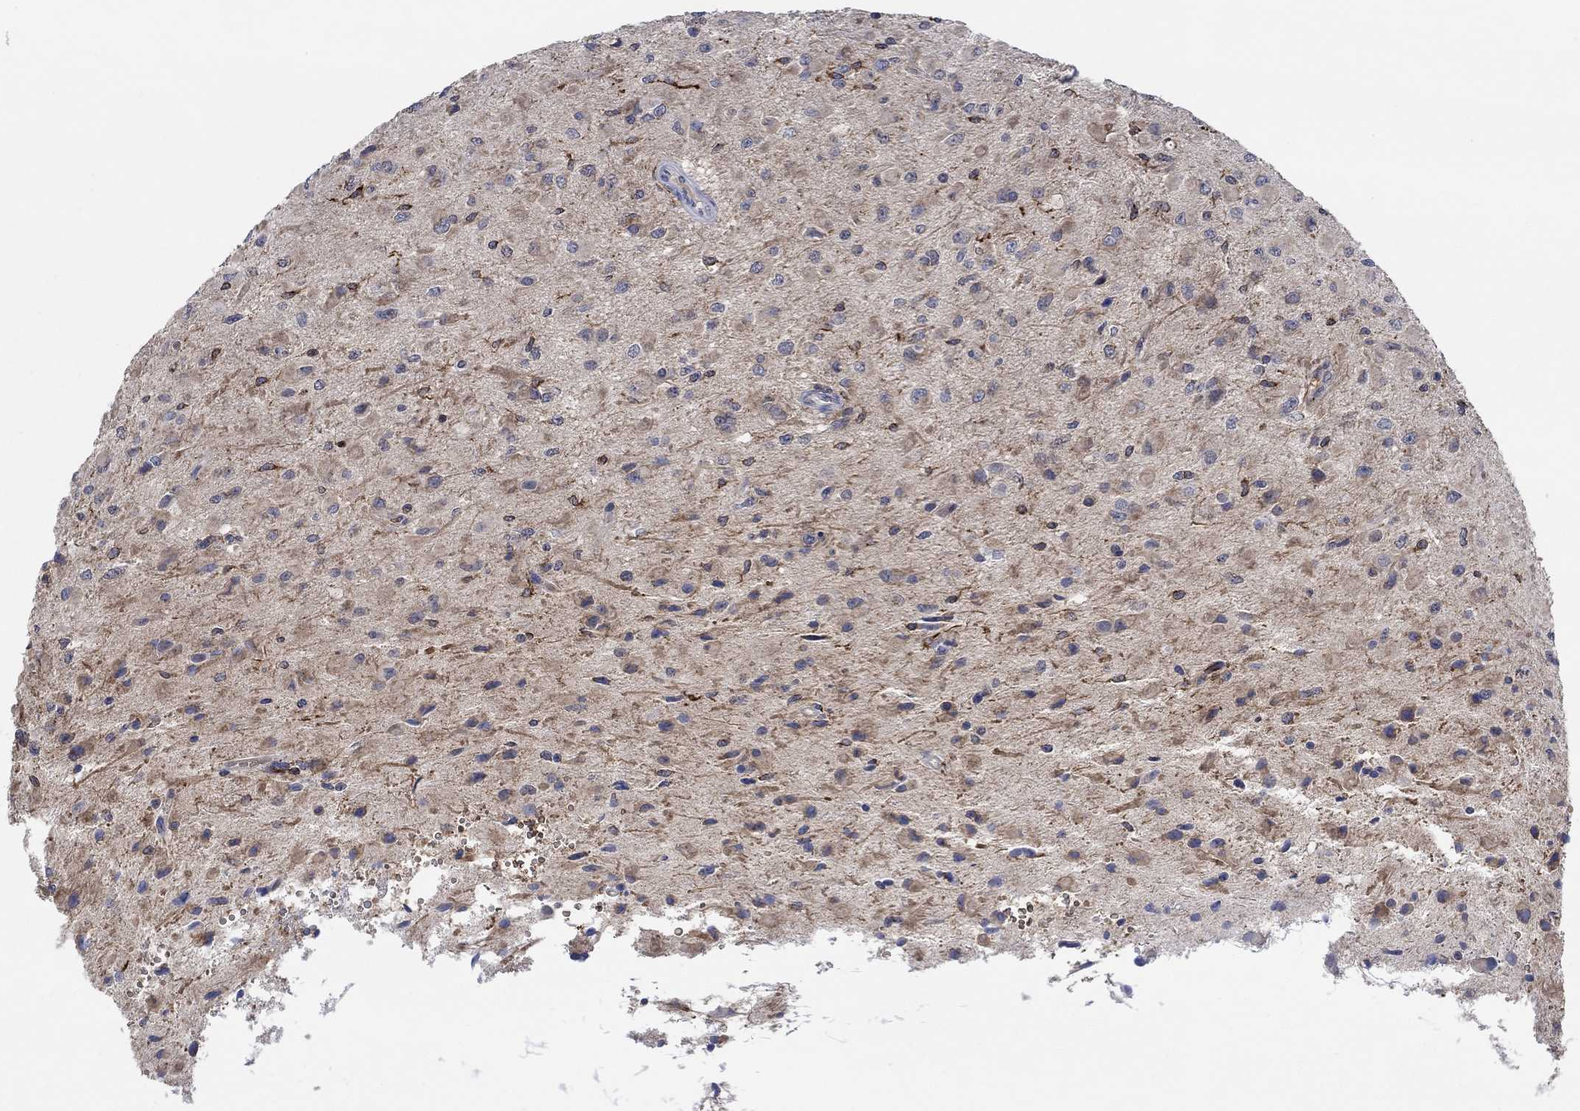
{"staining": {"intensity": "strong", "quantity": "<25%", "location": "cytoplasmic/membranous"}, "tissue": "glioma", "cell_type": "Tumor cells", "image_type": "cancer", "snomed": [{"axis": "morphology", "description": "Glioma, malignant, High grade"}, {"axis": "topography", "description": "Cerebral cortex"}], "caption": "Human glioma stained with a protein marker exhibits strong staining in tumor cells.", "gene": "MPP1", "patient": {"sex": "male", "age": 35}}